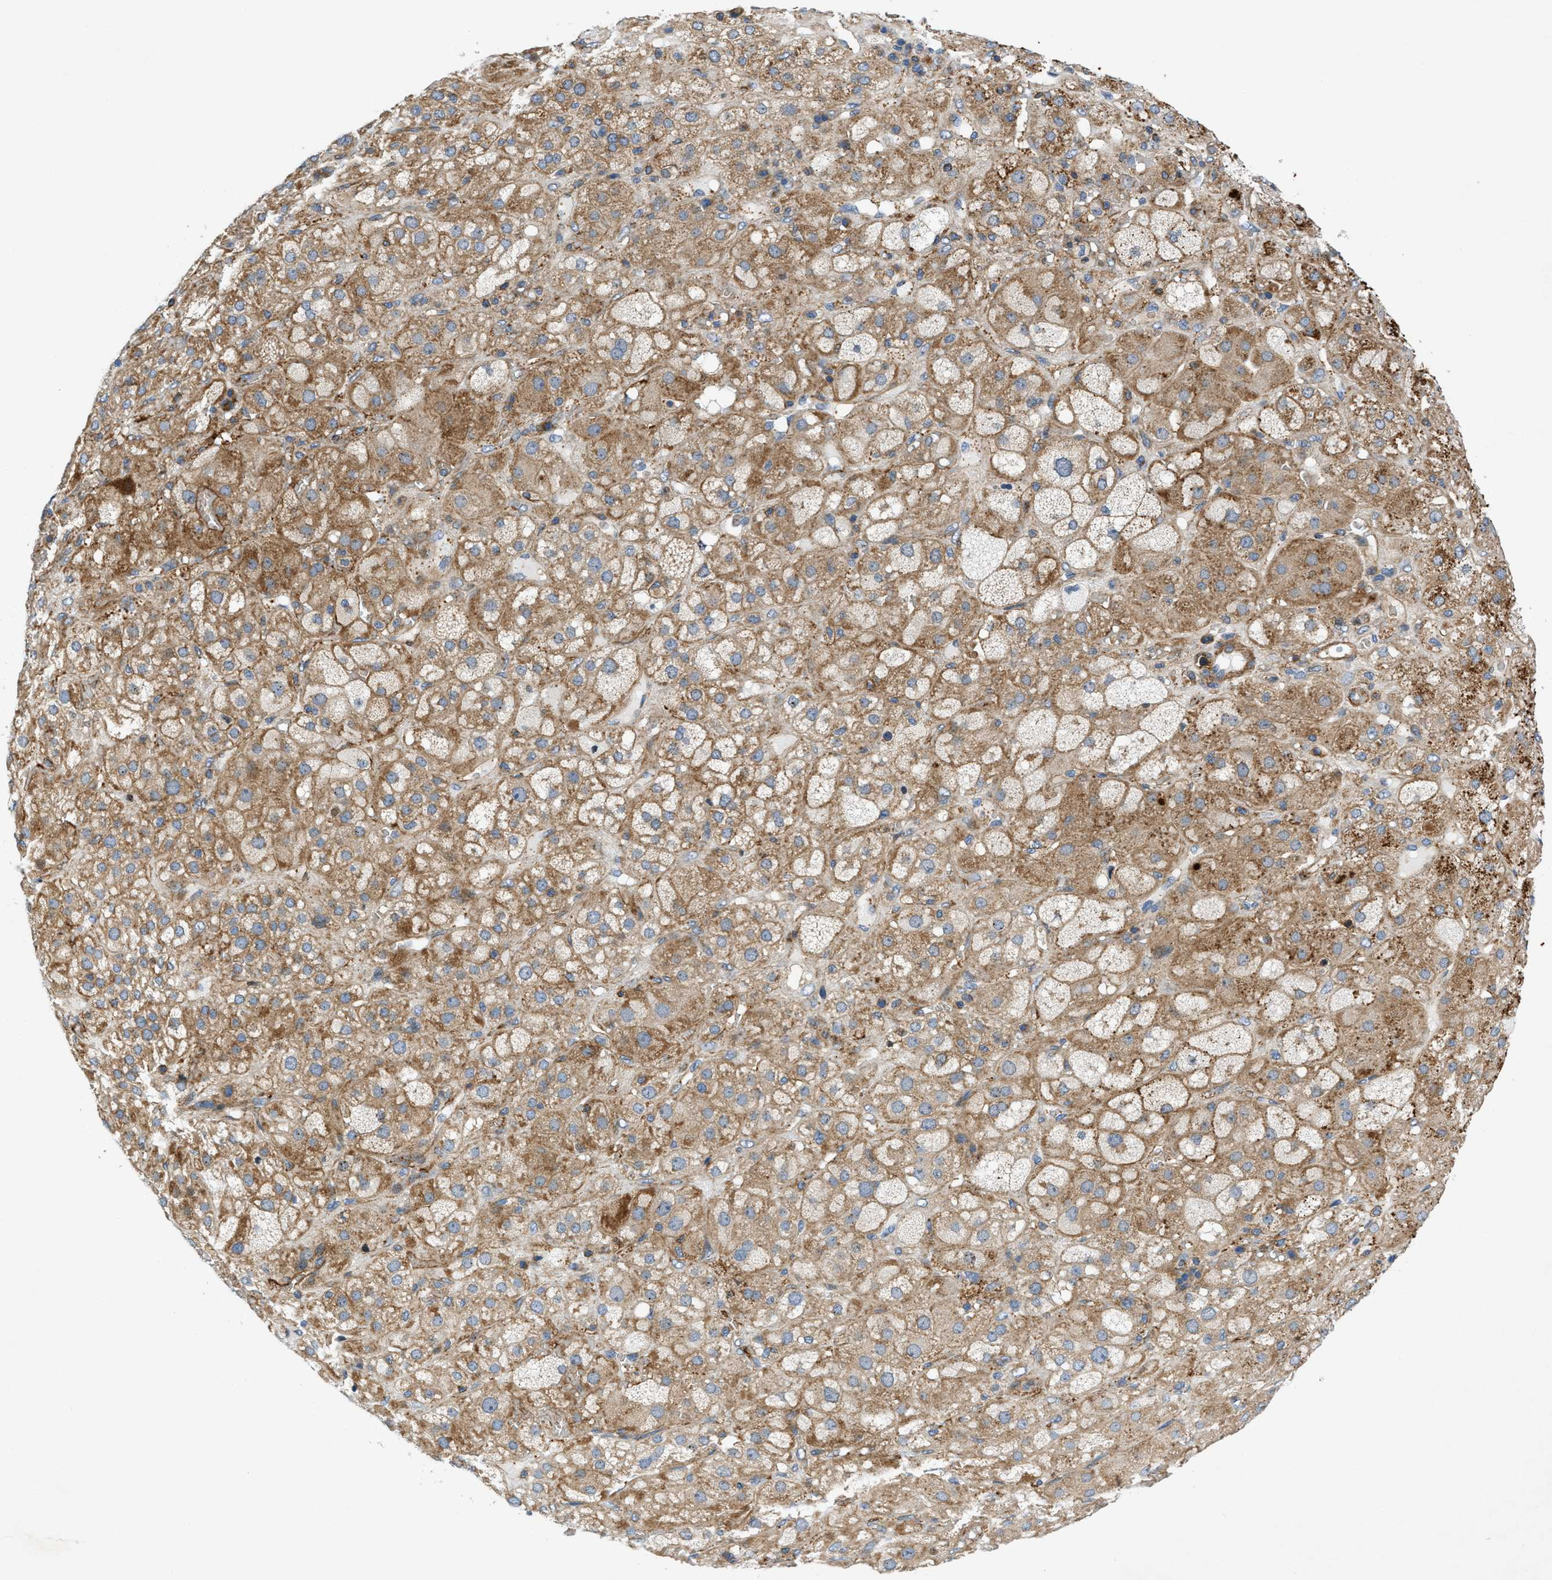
{"staining": {"intensity": "moderate", "quantity": ">75%", "location": "cytoplasmic/membranous"}, "tissue": "adrenal gland", "cell_type": "Glandular cells", "image_type": "normal", "snomed": [{"axis": "morphology", "description": "Normal tissue, NOS"}, {"axis": "topography", "description": "Adrenal gland"}], "caption": "Glandular cells display medium levels of moderate cytoplasmic/membranous staining in approximately >75% of cells in benign adrenal gland.", "gene": "DHODH", "patient": {"sex": "female", "age": 47}}